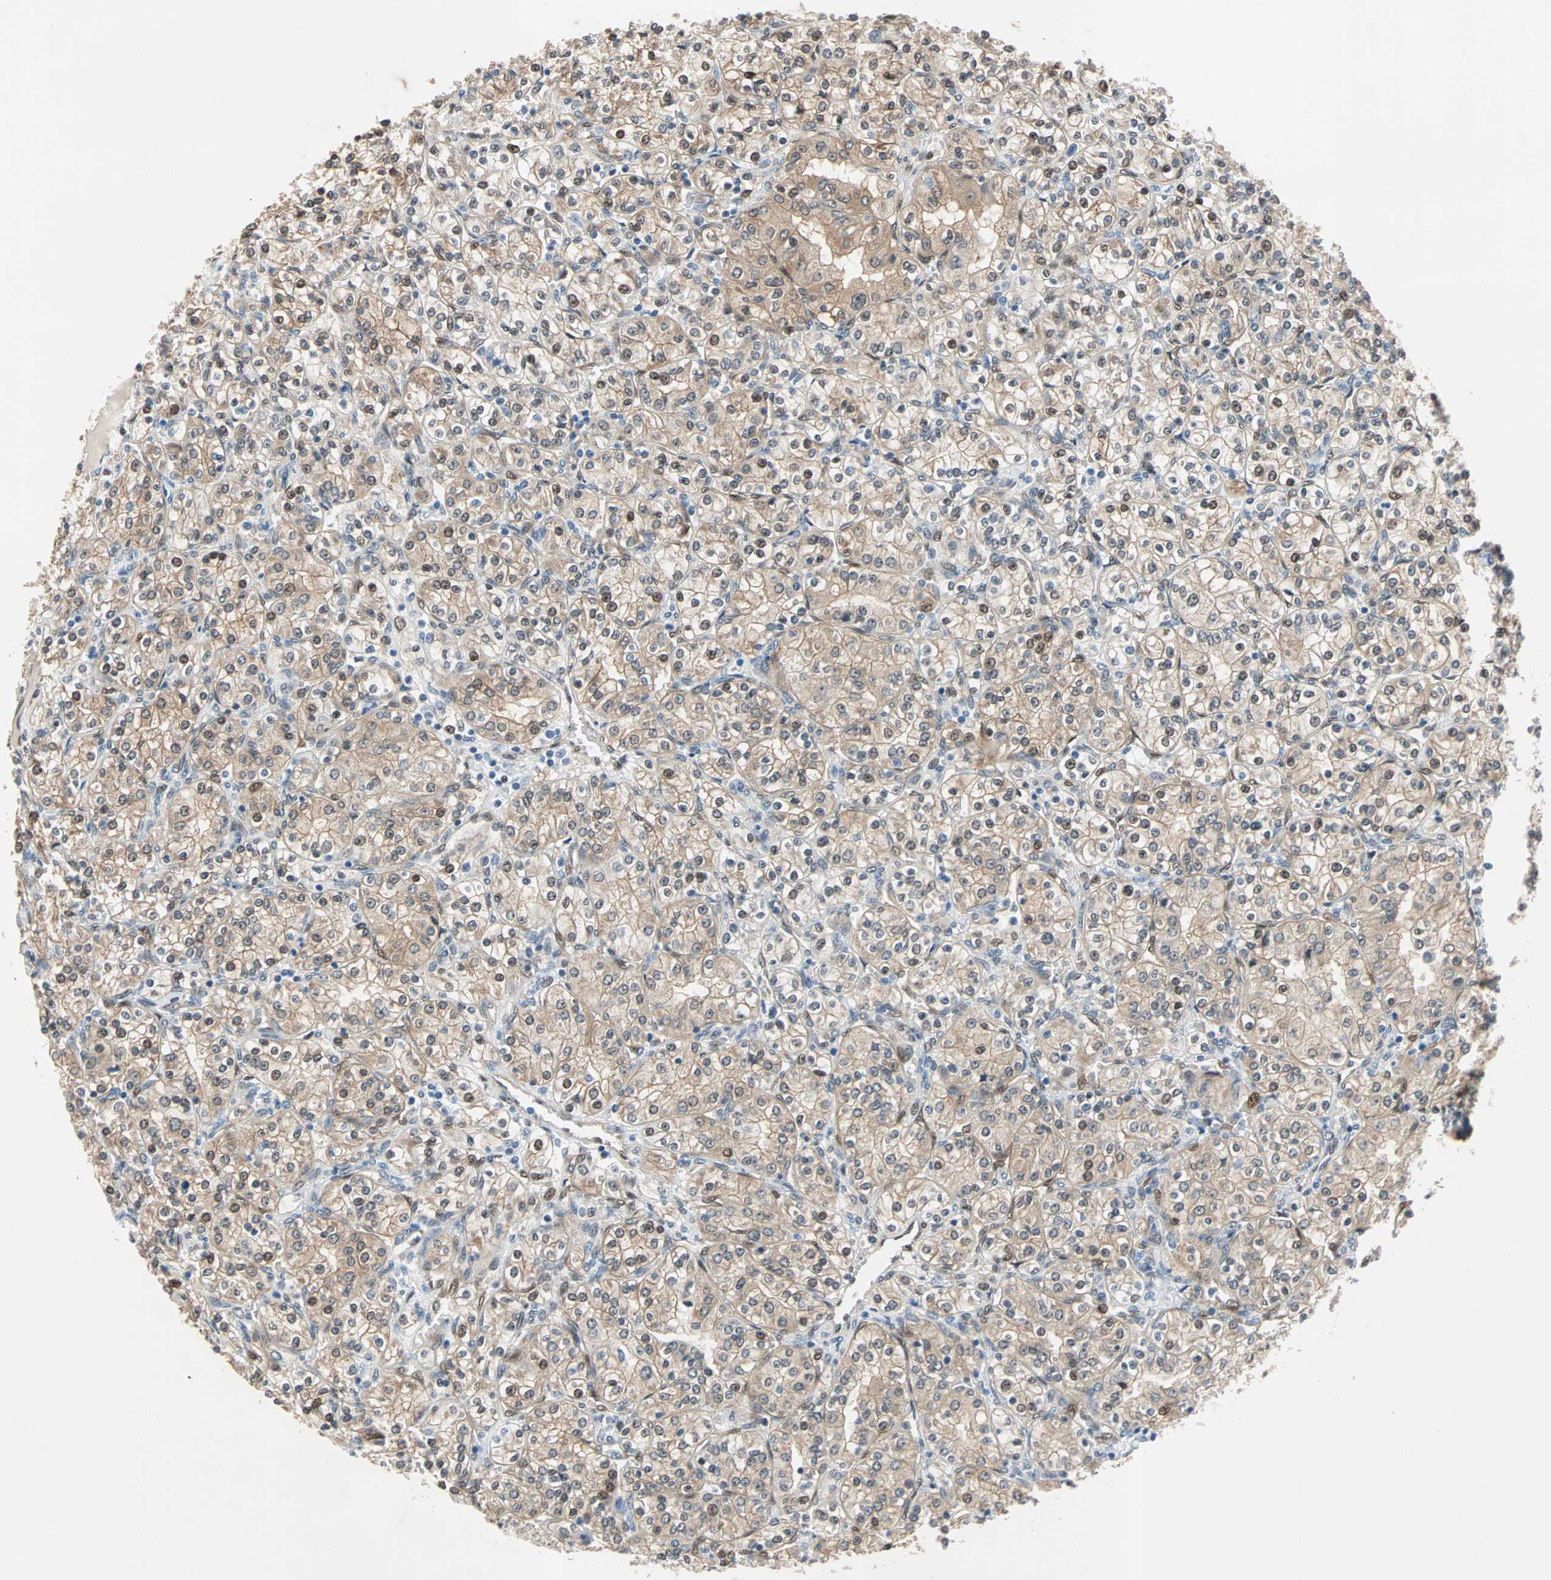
{"staining": {"intensity": "moderate", "quantity": ">75%", "location": "cytoplasmic/membranous,nuclear"}, "tissue": "renal cancer", "cell_type": "Tumor cells", "image_type": "cancer", "snomed": [{"axis": "morphology", "description": "Adenocarcinoma, NOS"}, {"axis": "topography", "description": "Kidney"}], "caption": "Approximately >75% of tumor cells in human renal adenocarcinoma show moderate cytoplasmic/membranous and nuclear protein positivity as visualized by brown immunohistochemical staining.", "gene": "WWTR1", "patient": {"sex": "male", "age": 77}}